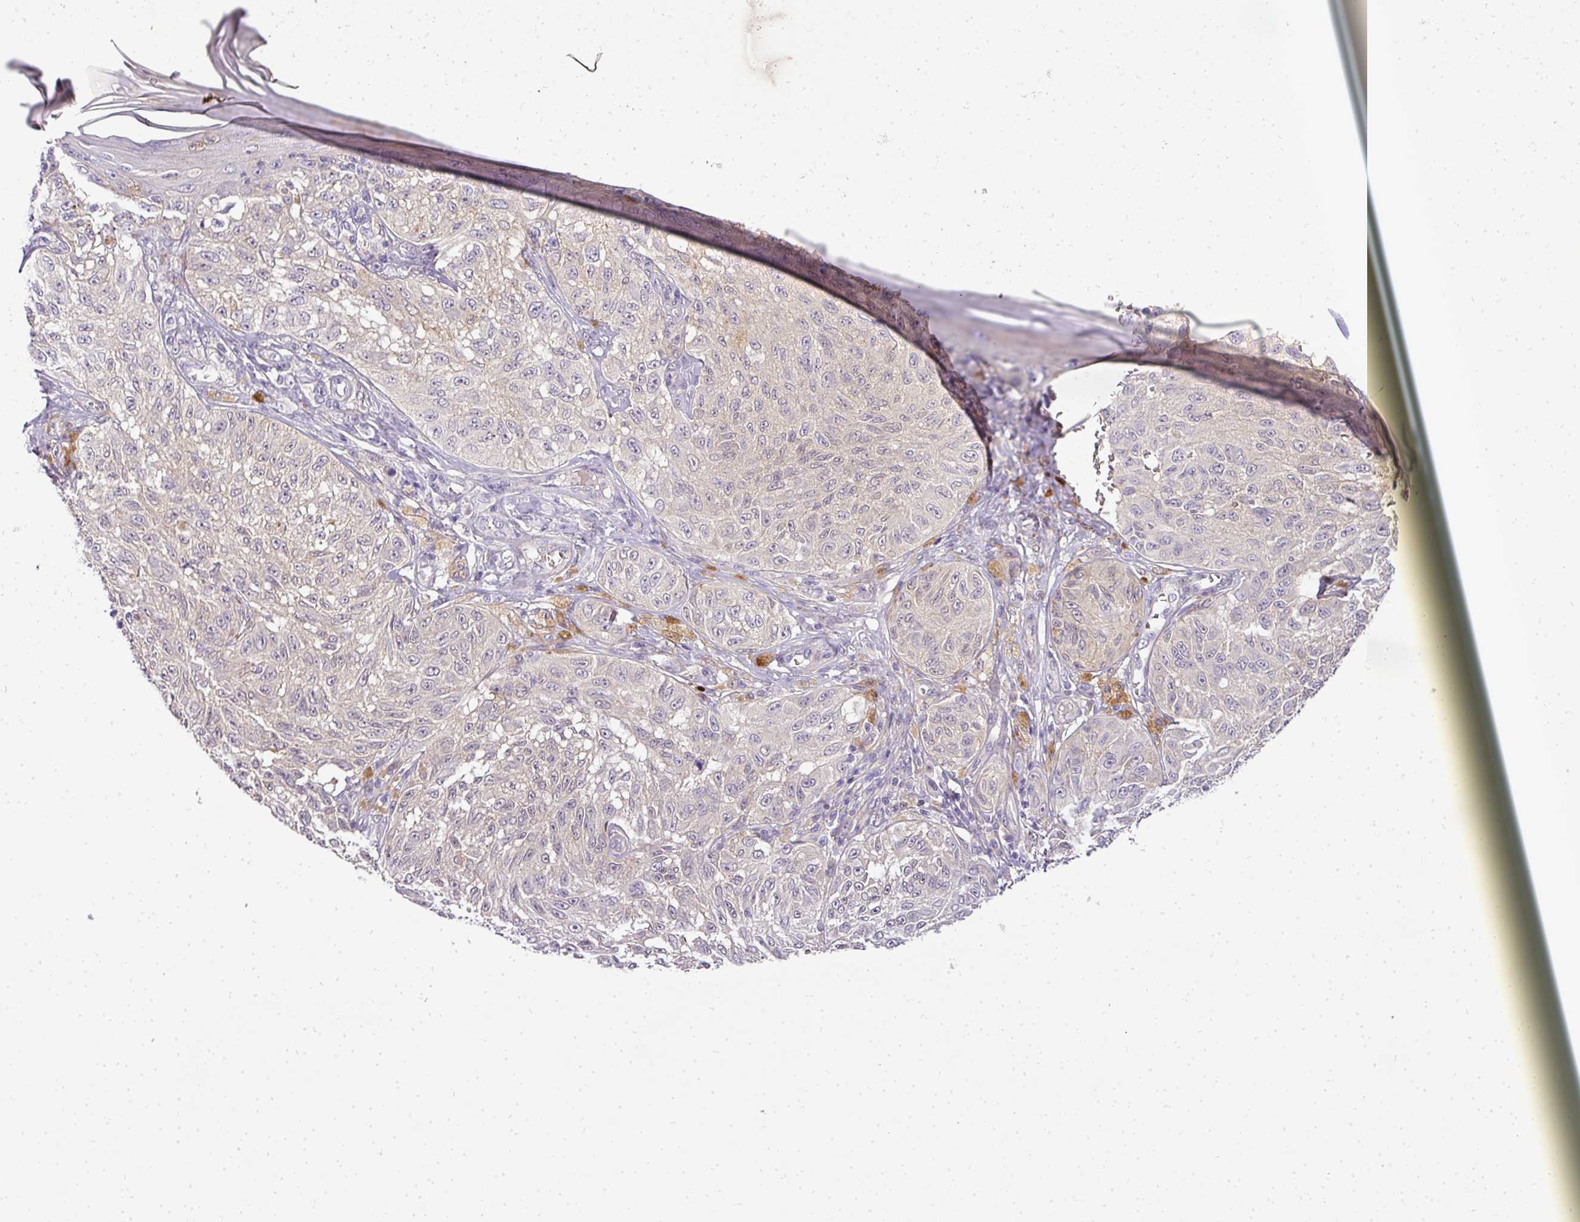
{"staining": {"intensity": "negative", "quantity": "none", "location": "none"}, "tissue": "melanoma", "cell_type": "Tumor cells", "image_type": "cancer", "snomed": [{"axis": "morphology", "description": "Malignant melanoma, NOS"}, {"axis": "topography", "description": "Skin"}], "caption": "Immunohistochemistry photomicrograph of neoplastic tissue: human melanoma stained with DAB (3,3'-diaminobenzidine) displays no significant protein expression in tumor cells.", "gene": "ADH5", "patient": {"sex": "male", "age": 68}}